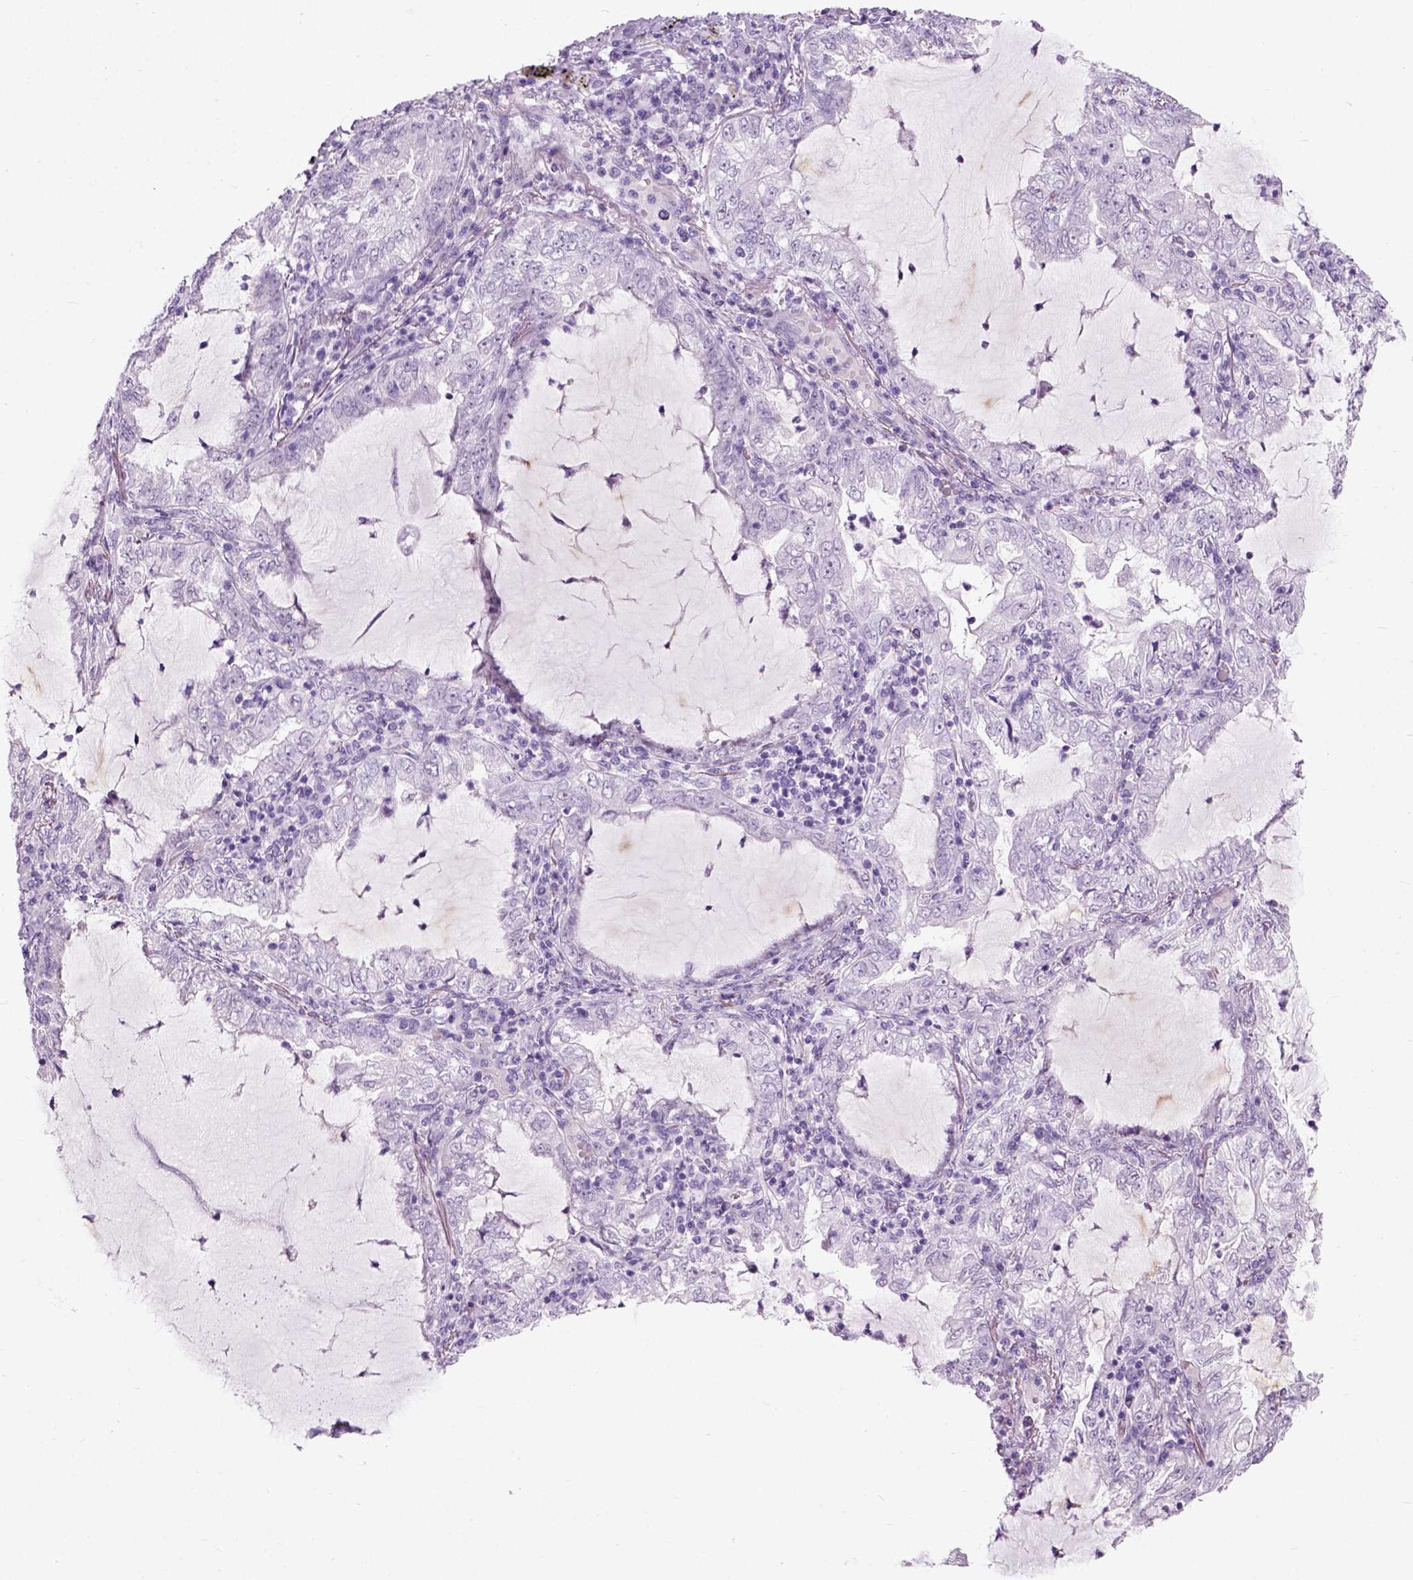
{"staining": {"intensity": "negative", "quantity": "none", "location": "none"}, "tissue": "lung cancer", "cell_type": "Tumor cells", "image_type": "cancer", "snomed": [{"axis": "morphology", "description": "Adenocarcinoma, NOS"}, {"axis": "topography", "description": "Lung"}], "caption": "Lung adenocarcinoma was stained to show a protein in brown. There is no significant staining in tumor cells. (Brightfield microscopy of DAB IHC at high magnification).", "gene": "AXDND1", "patient": {"sex": "female", "age": 73}}